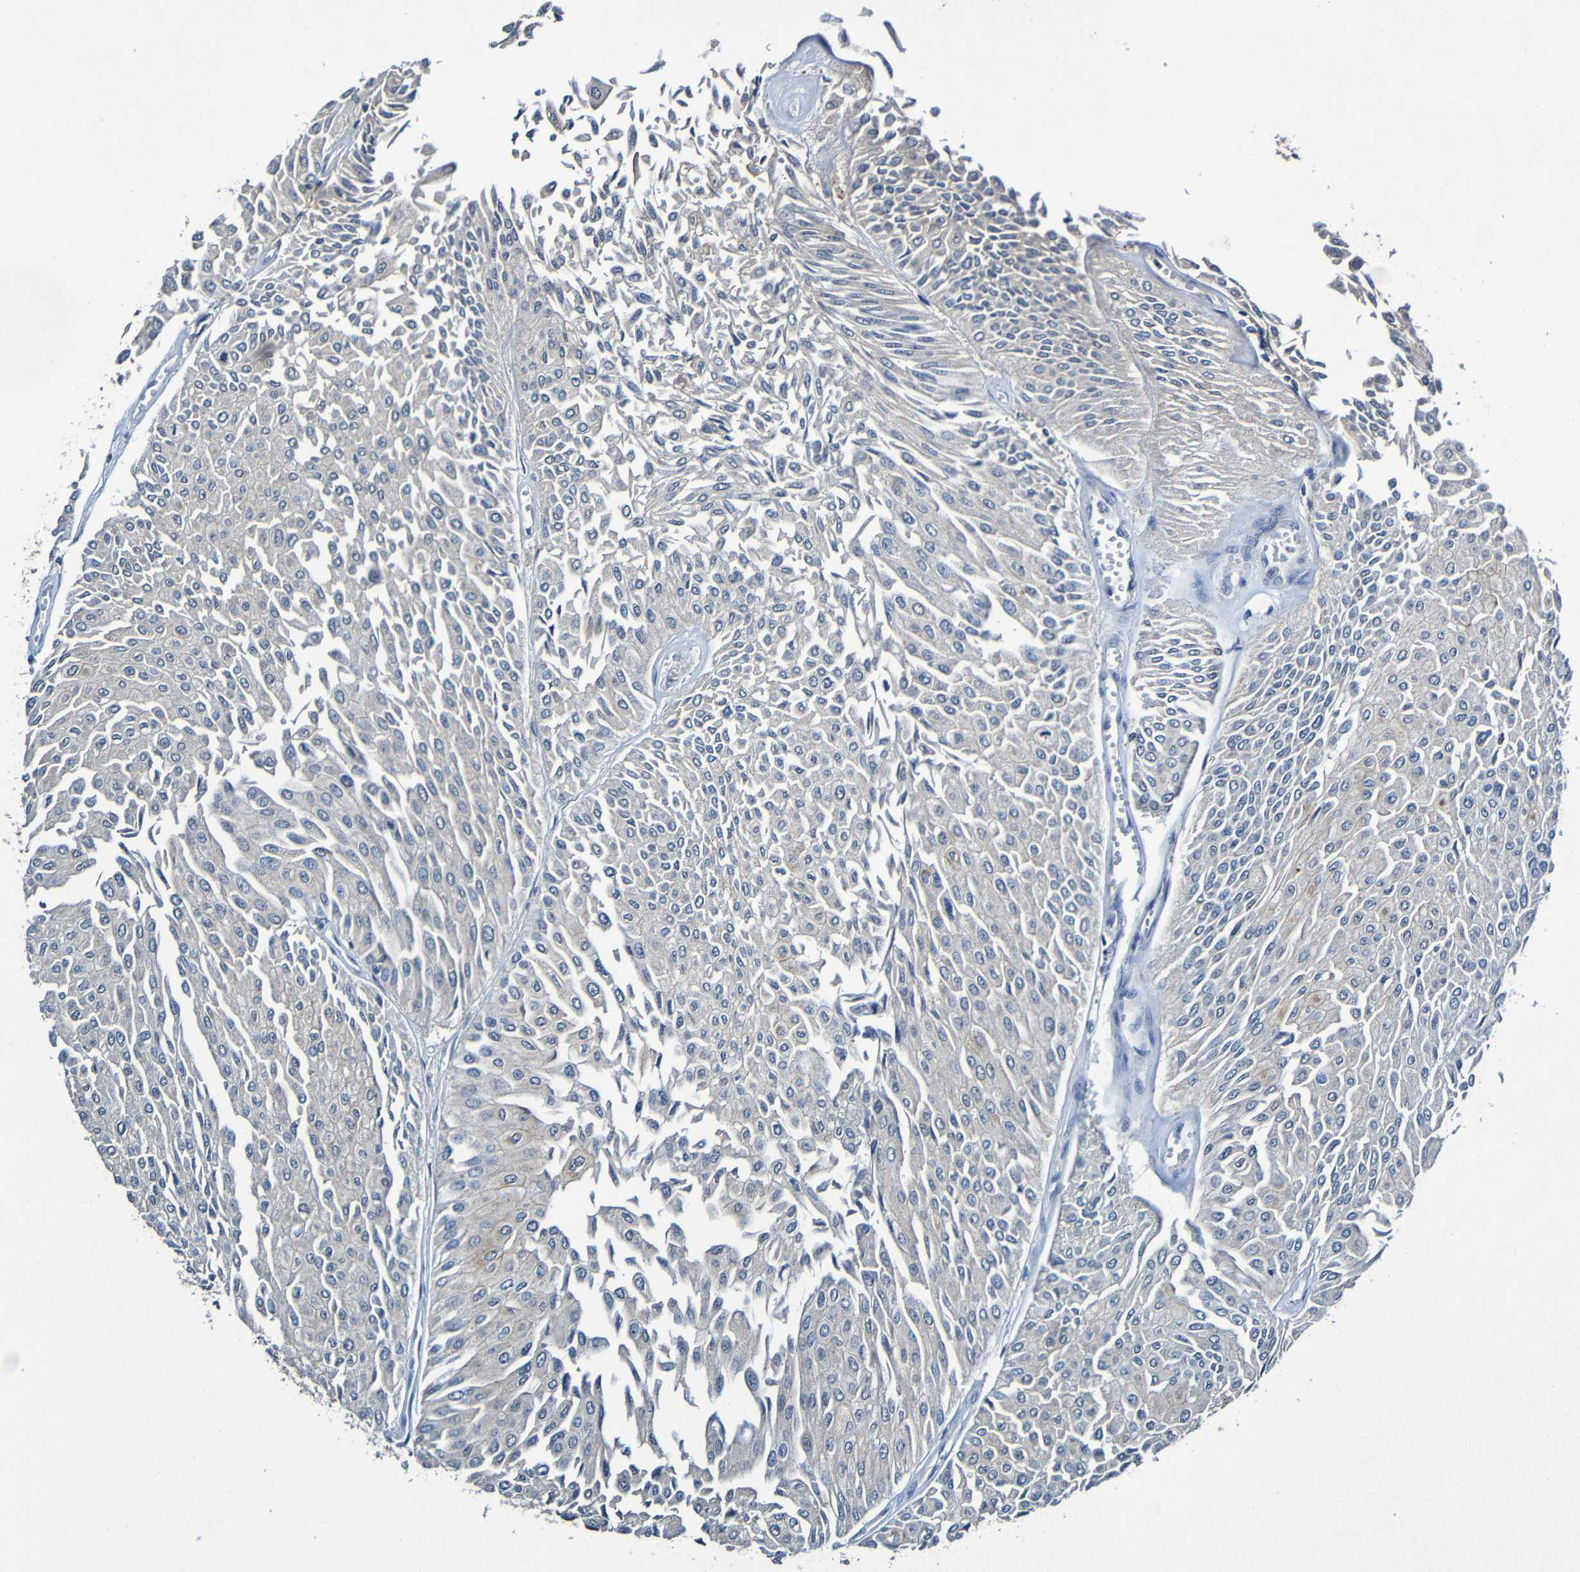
{"staining": {"intensity": "negative", "quantity": "none", "location": "none"}, "tissue": "urothelial cancer", "cell_type": "Tumor cells", "image_type": "cancer", "snomed": [{"axis": "morphology", "description": "Urothelial carcinoma, Low grade"}, {"axis": "topography", "description": "Urinary bladder"}], "caption": "Immunohistochemistry (IHC) of urothelial cancer exhibits no positivity in tumor cells.", "gene": "LRRC70", "patient": {"sex": "male", "age": 67}}